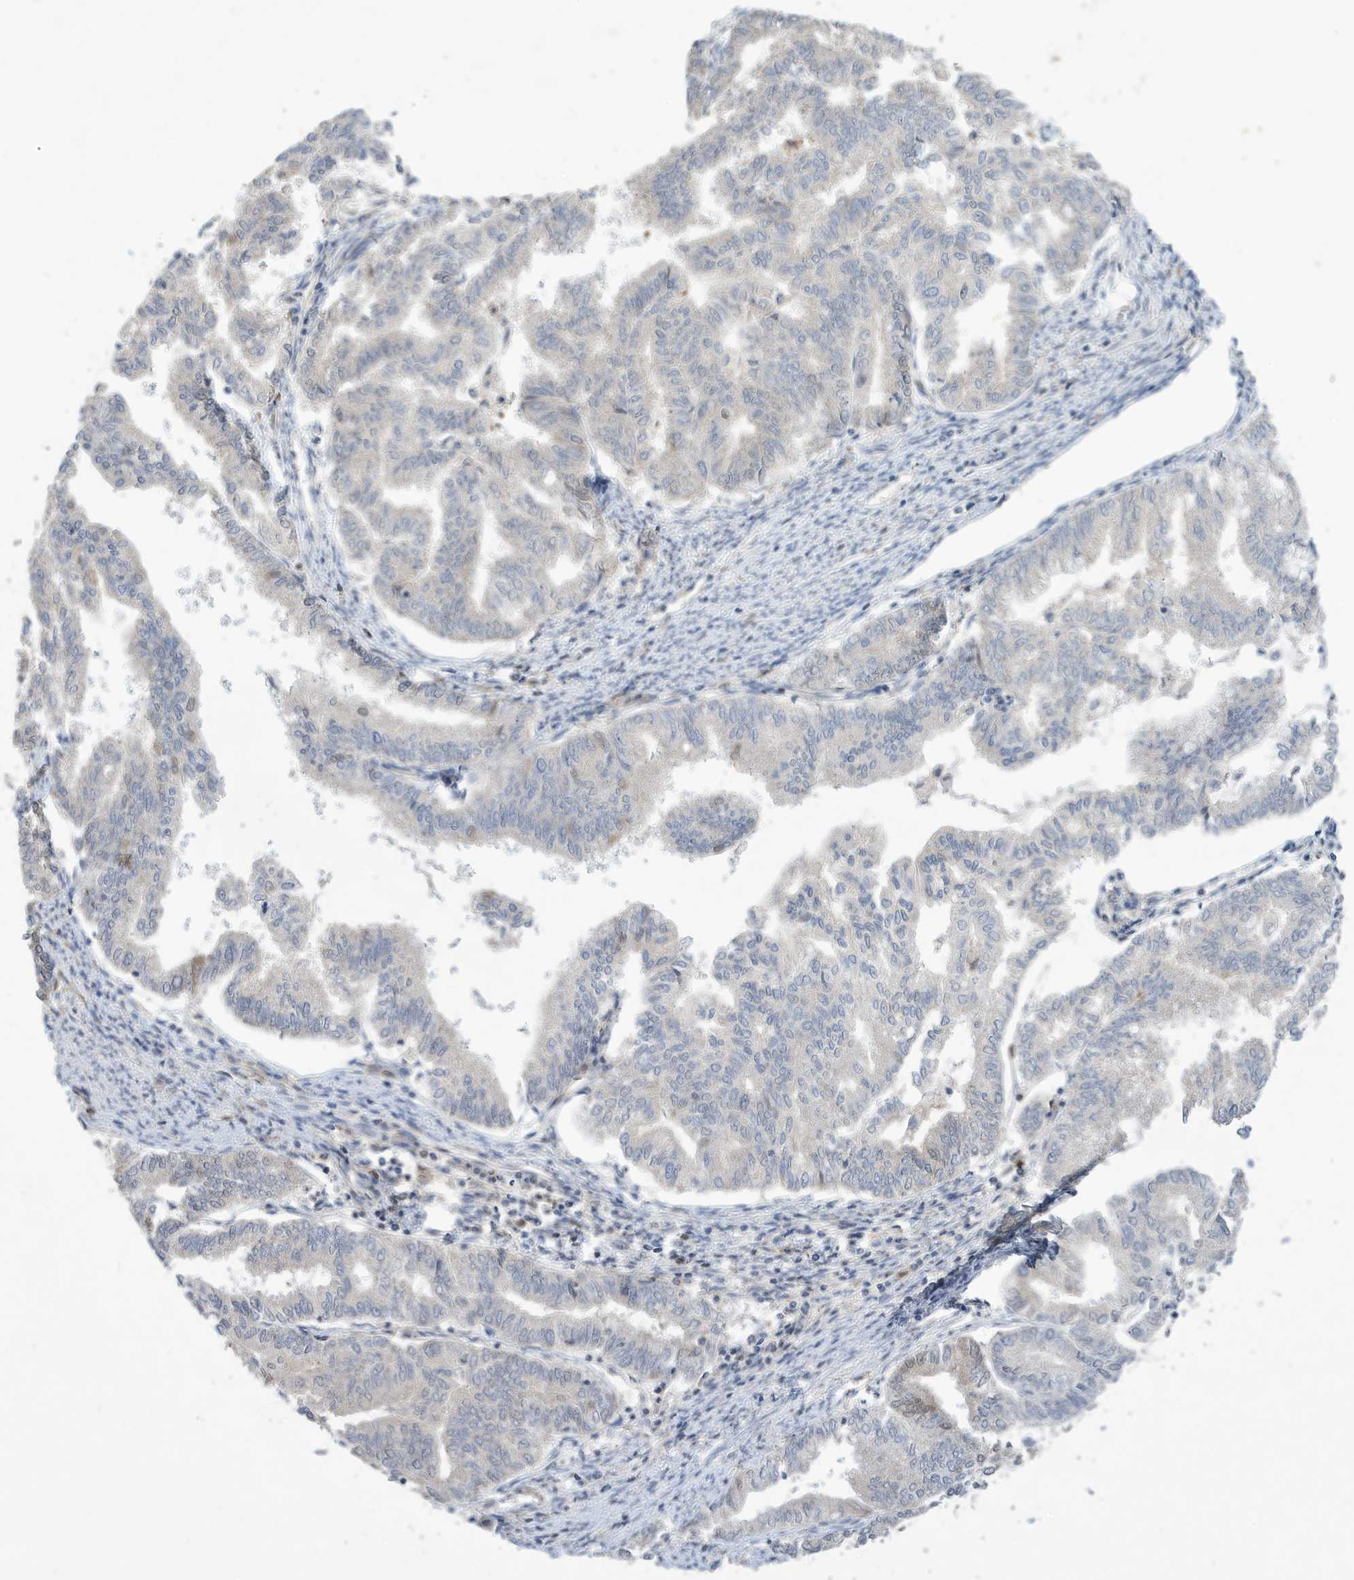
{"staining": {"intensity": "weak", "quantity": "<25%", "location": "cytoplasmic/membranous"}, "tissue": "endometrial cancer", "cell_type": "Tumor cells", "image_type": "cancer", "snomed": [{"axis": "morphology", "description": "Adenocarcinoma, NOS"}, {"axis": "topography", "description": "Endometrium"}], "caption": "Immunohistochemistry micrograph of neoplastic tissue: human adenocarcinoma (endometrial) stained with DAB (3,3'-diaminobenzidine) shows no significant protein staining in tumor cells. (DAB (3,3'-diaminobenzidine) immunohistochemistry, high magnification).", "gene": "NCOA7", "patient": {"sex": "female", "age": 79}}